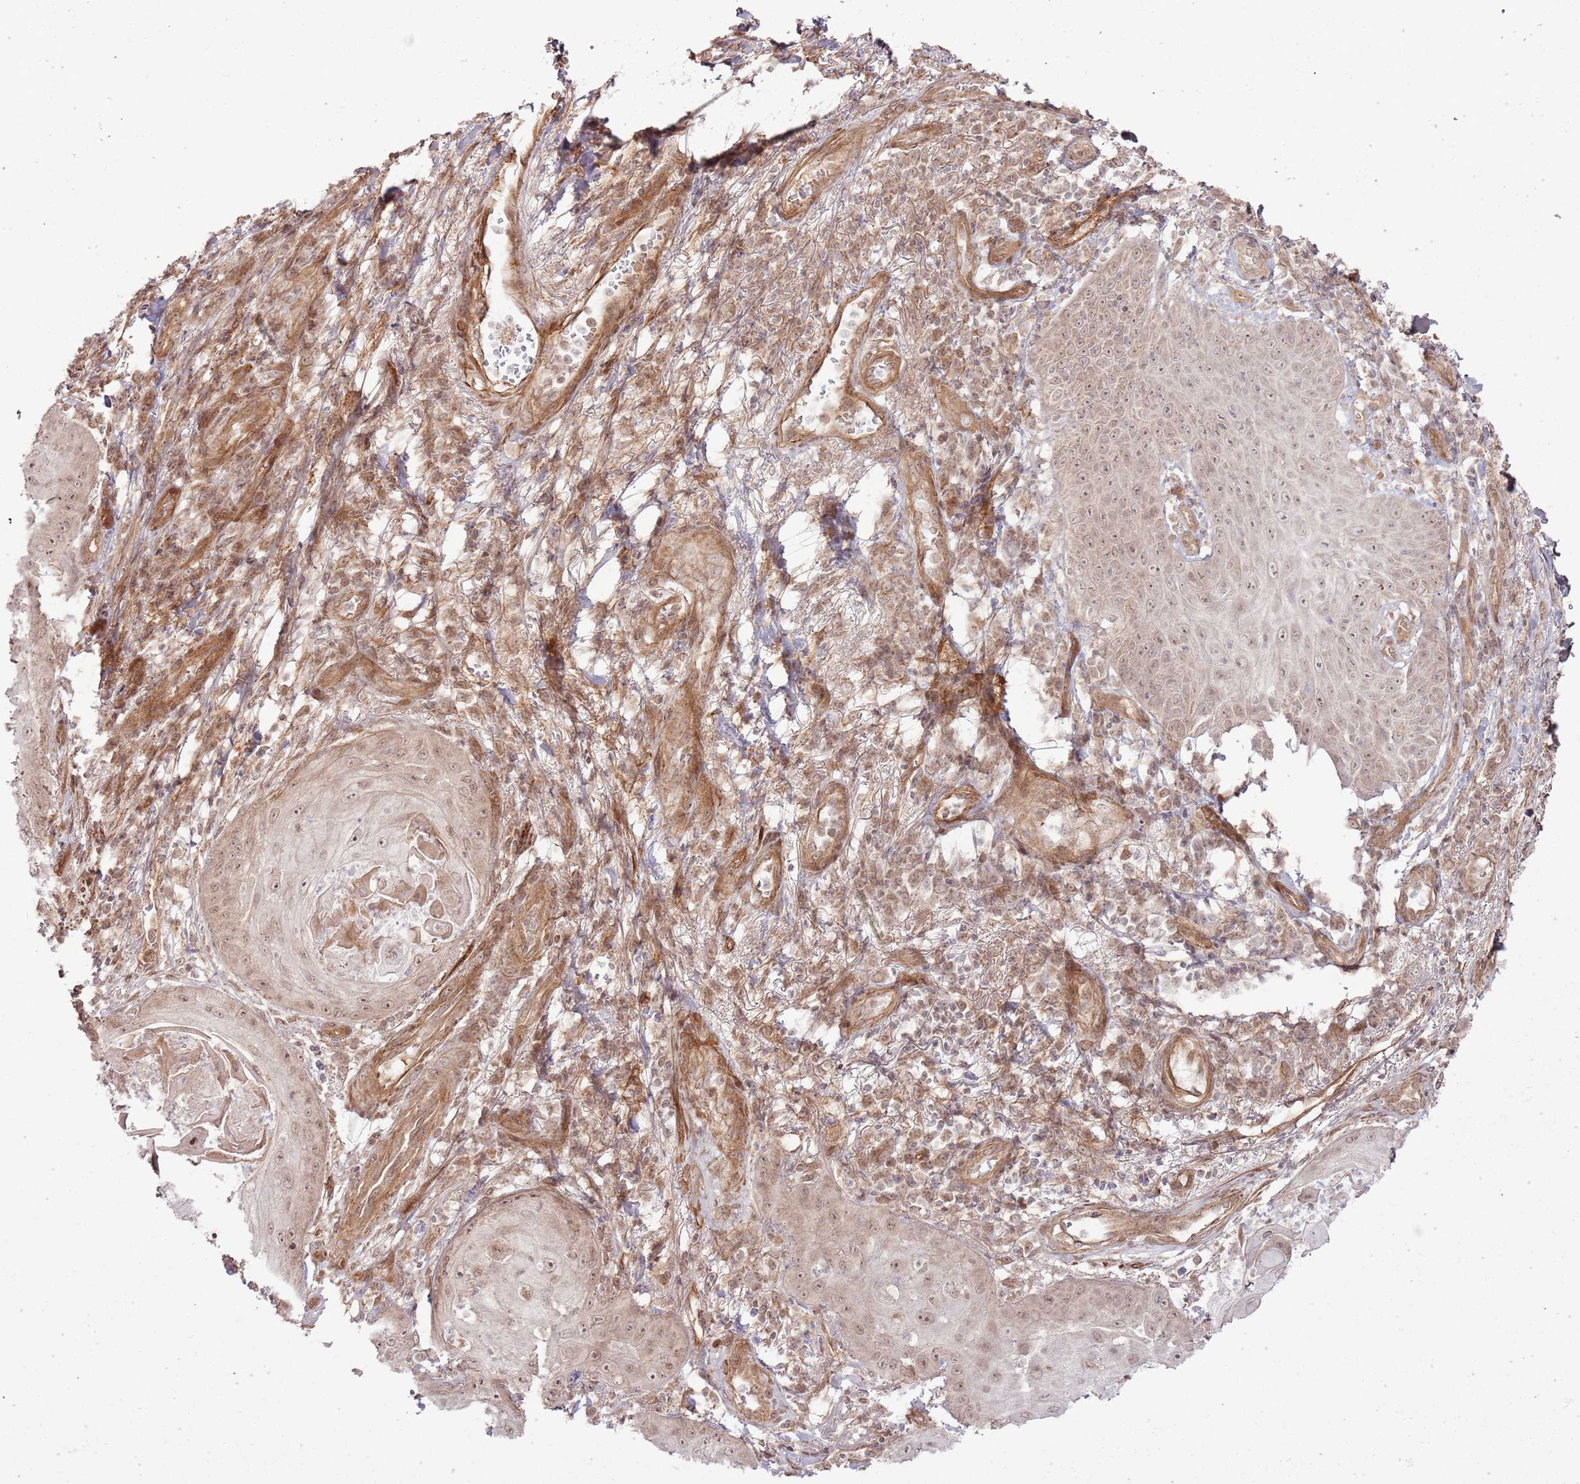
{"staining": {"intensity": "weak", "quantity": ">75%", "location": "cytoplasmic/membranous,nuclear"}, "tissue": "skin cancer", "cell_type": "Tumor cells", "image_type": "cancer", "snomed": [{"axis": "morphology", "description": "Squamous cell carcinoma, NOS"}, {"axis": "topography", "description": "Skin"}], "caption": "Brown immunohistochemical staining in skin squamous cell carcinoma displays weak cytoplasmic/membranous and nuclear staining in approximately >75% of tumor cells. (Brightfield microscopy of DAB IHC at high magnification).", "gene": "ZNF623", "patient": {"sex": "male", "age": 70}}